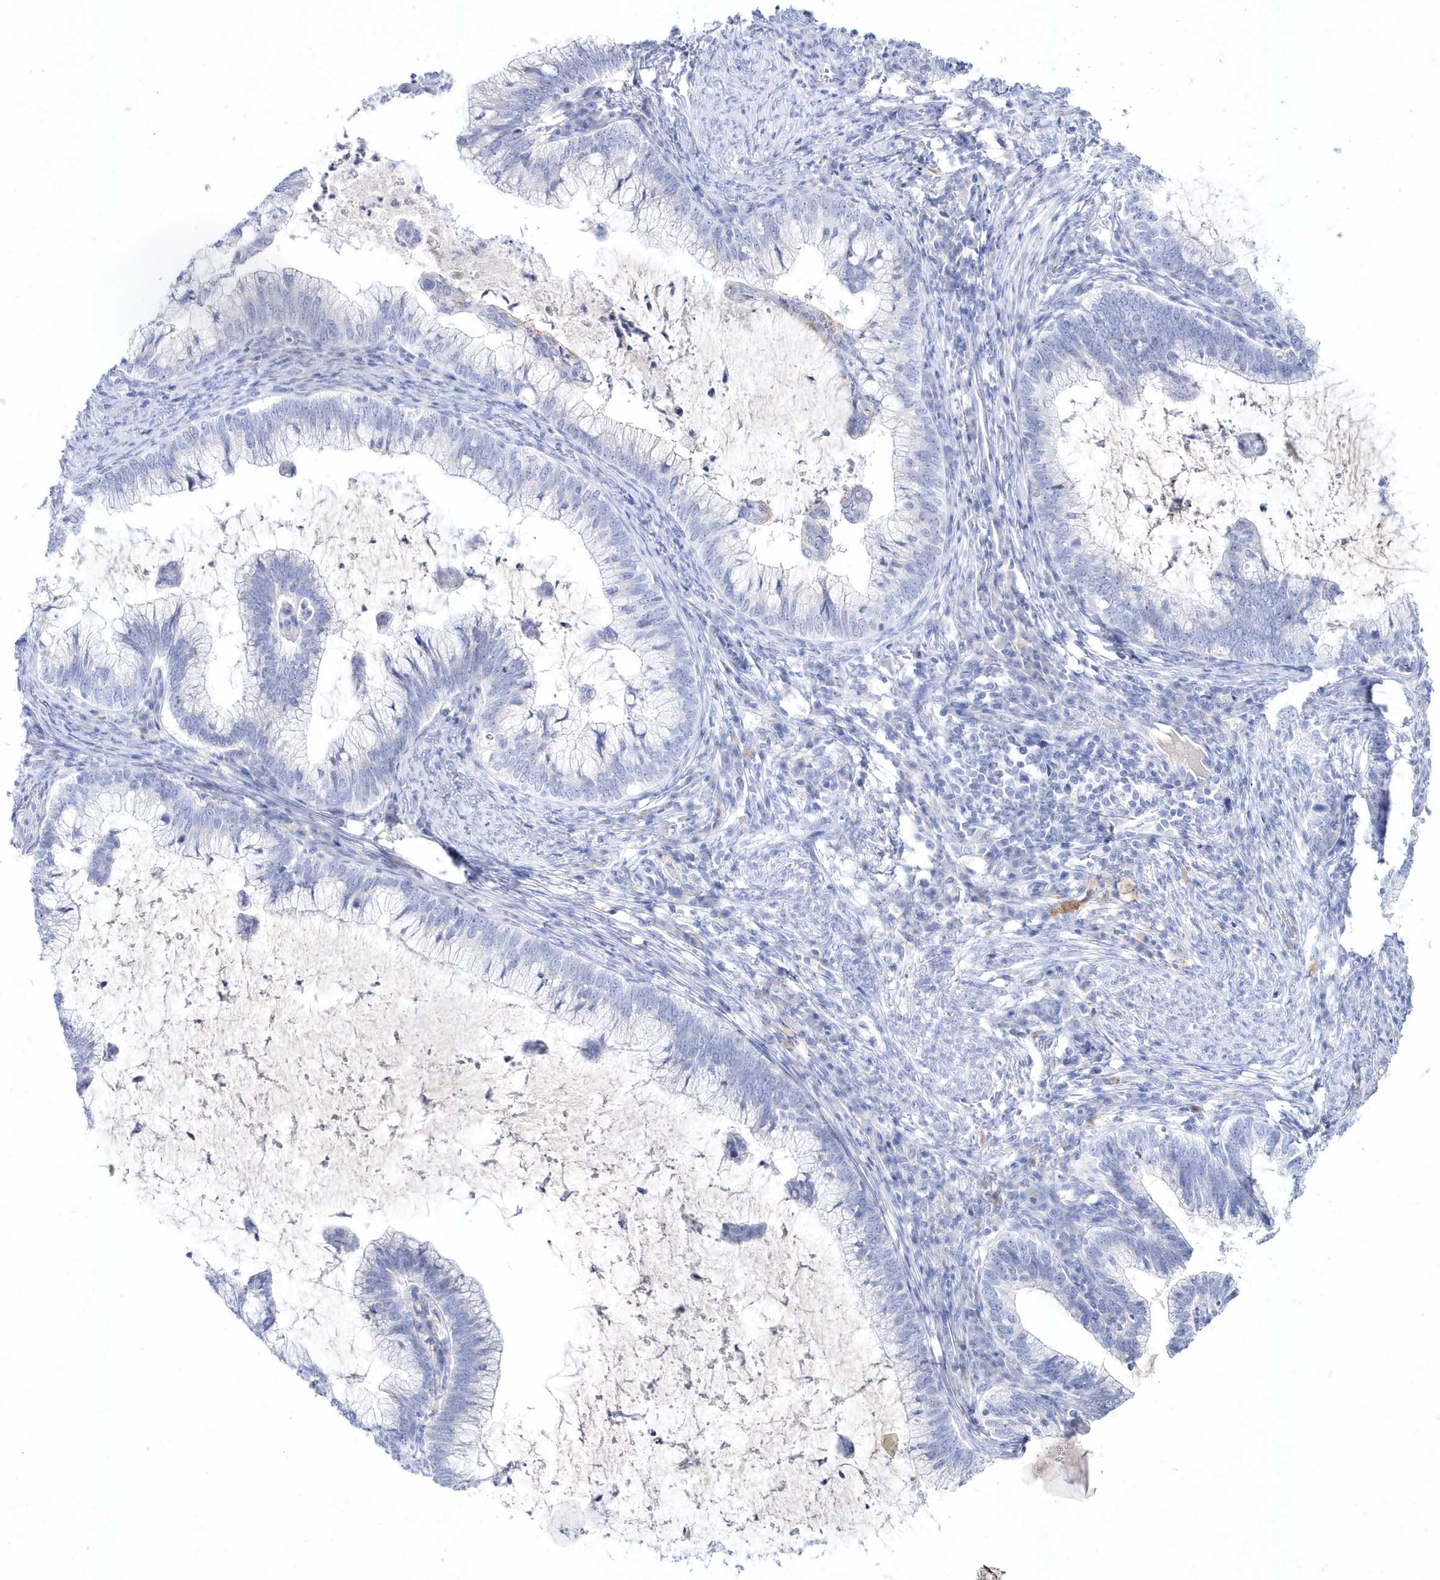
{"staining": {"intensity": "negative", "quantity": "none", "location": "none"}, "tissue": "cervical cancer", "cell_type": "Tumor cells", "image_type": "cancer", "snomed": [{"axis": "morphology", "description": "Adenocarcinoma, NOS"}, {"axis": "topography", "description": "Cervix"}], "caption": "Adenocarcinoma (cervical) was stained to show a protein in brown. There is no significant expression in tumor cells. Brightfield microscopy of immunohistochemistry (IHC) stained with DAB (3,3'-diaminobenzidine) (brown) and hematoxylin (blue), captured at high magnification.", "gene": "SPINK7", "patient": {"sex": "female", "age": 36}}